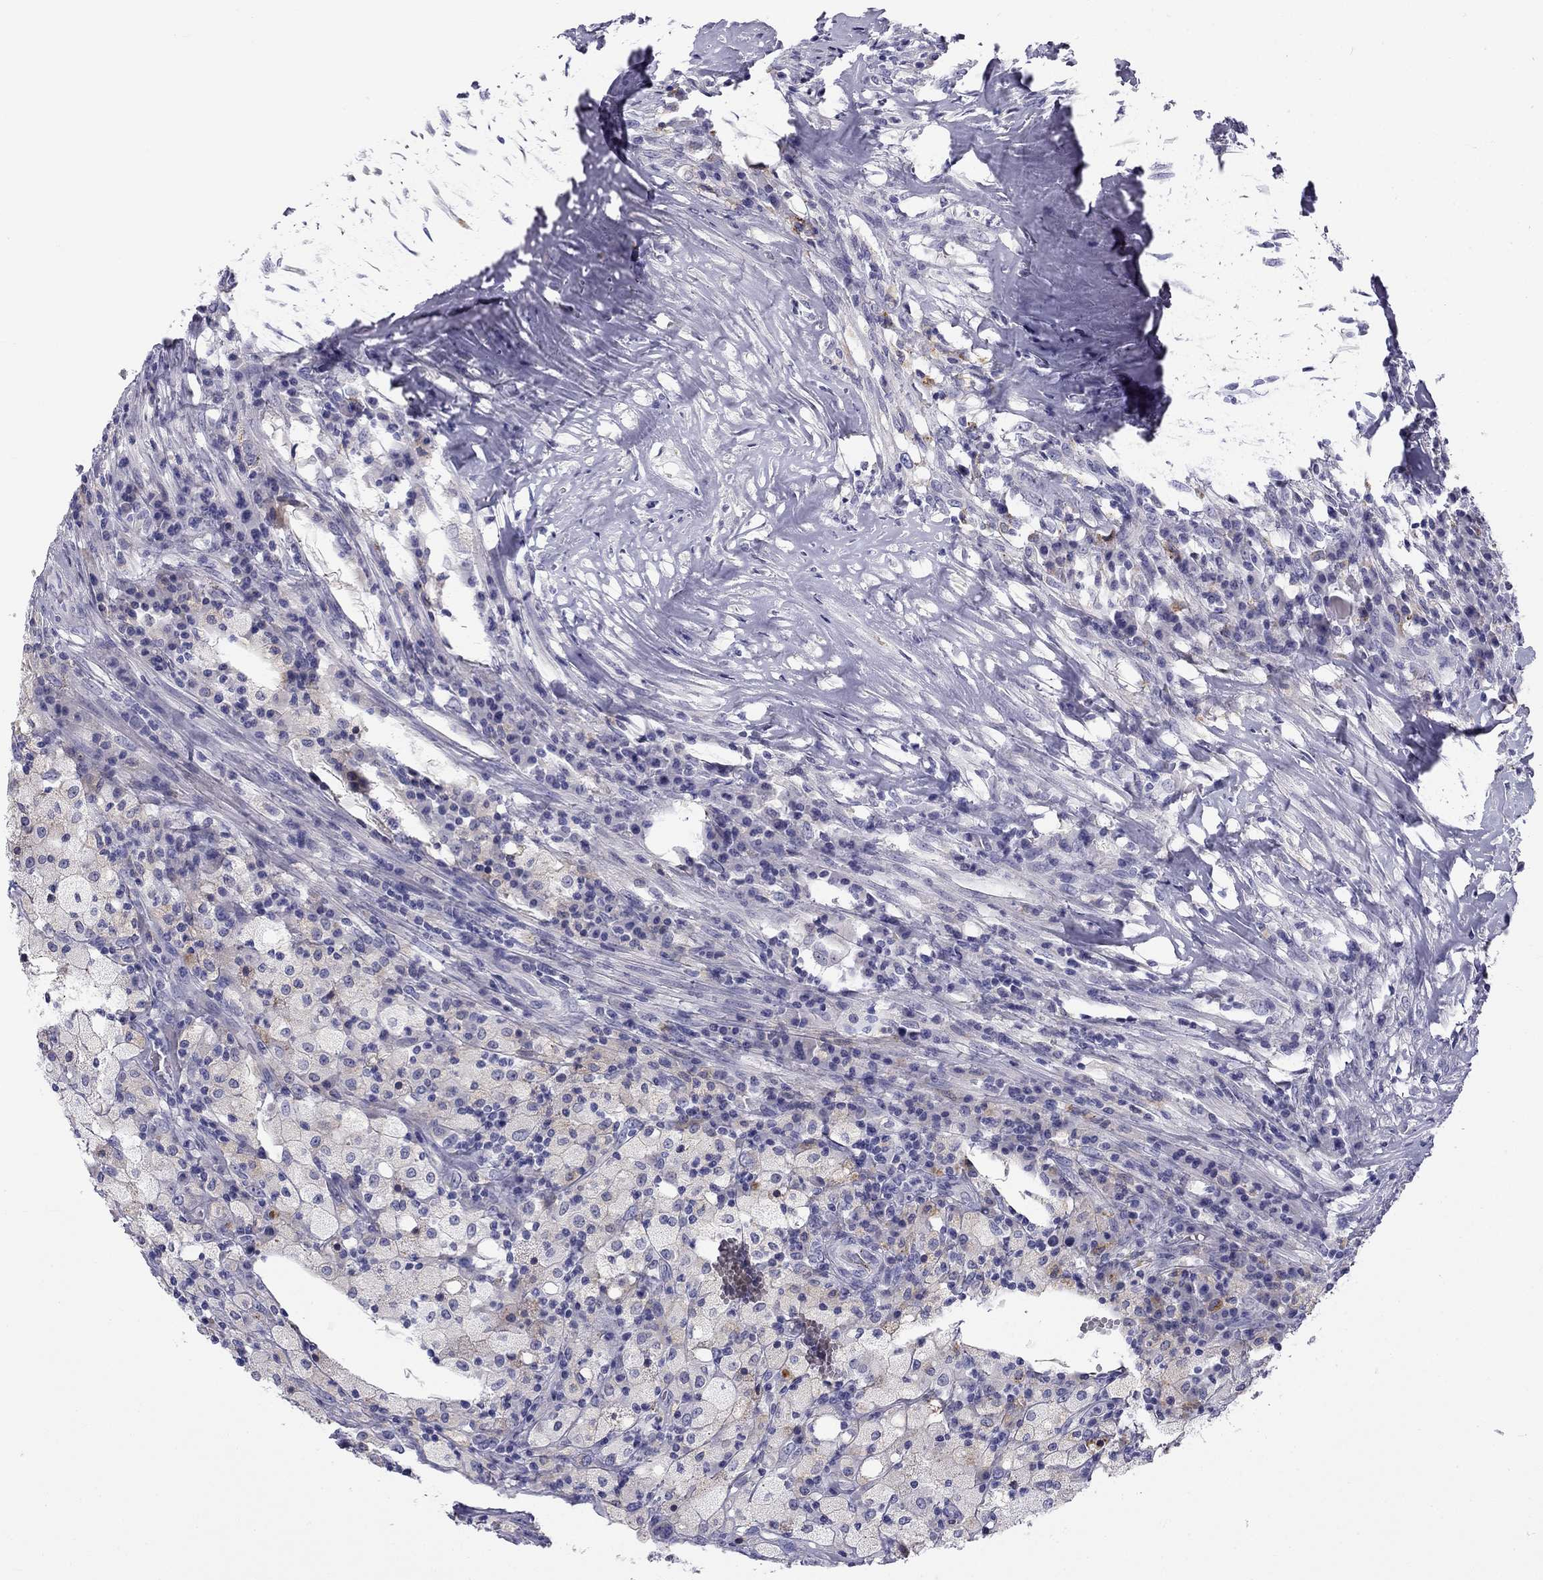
{"staining": {"intensity": "weak", "quantity": "<25%", "location": "cytoplasmic/membranous"}, "tissue": "testis cancer", "cell_type": "Tumor cells", "image_type": "cancer", "snomed": [{"axis": "morphology", "description": "Necrosis, NOS"}, {"axis": "morphology", "description": "Carcinoma, Embryonal, NOS"}, {"axis": "topography", "description": "Testis"}], "caption": "IHC of embryonal carcinoma (testis) displays no expression in tumor cells.", "gene": "CLPSL2", "patient": {"sex": "male", "age": 19}}